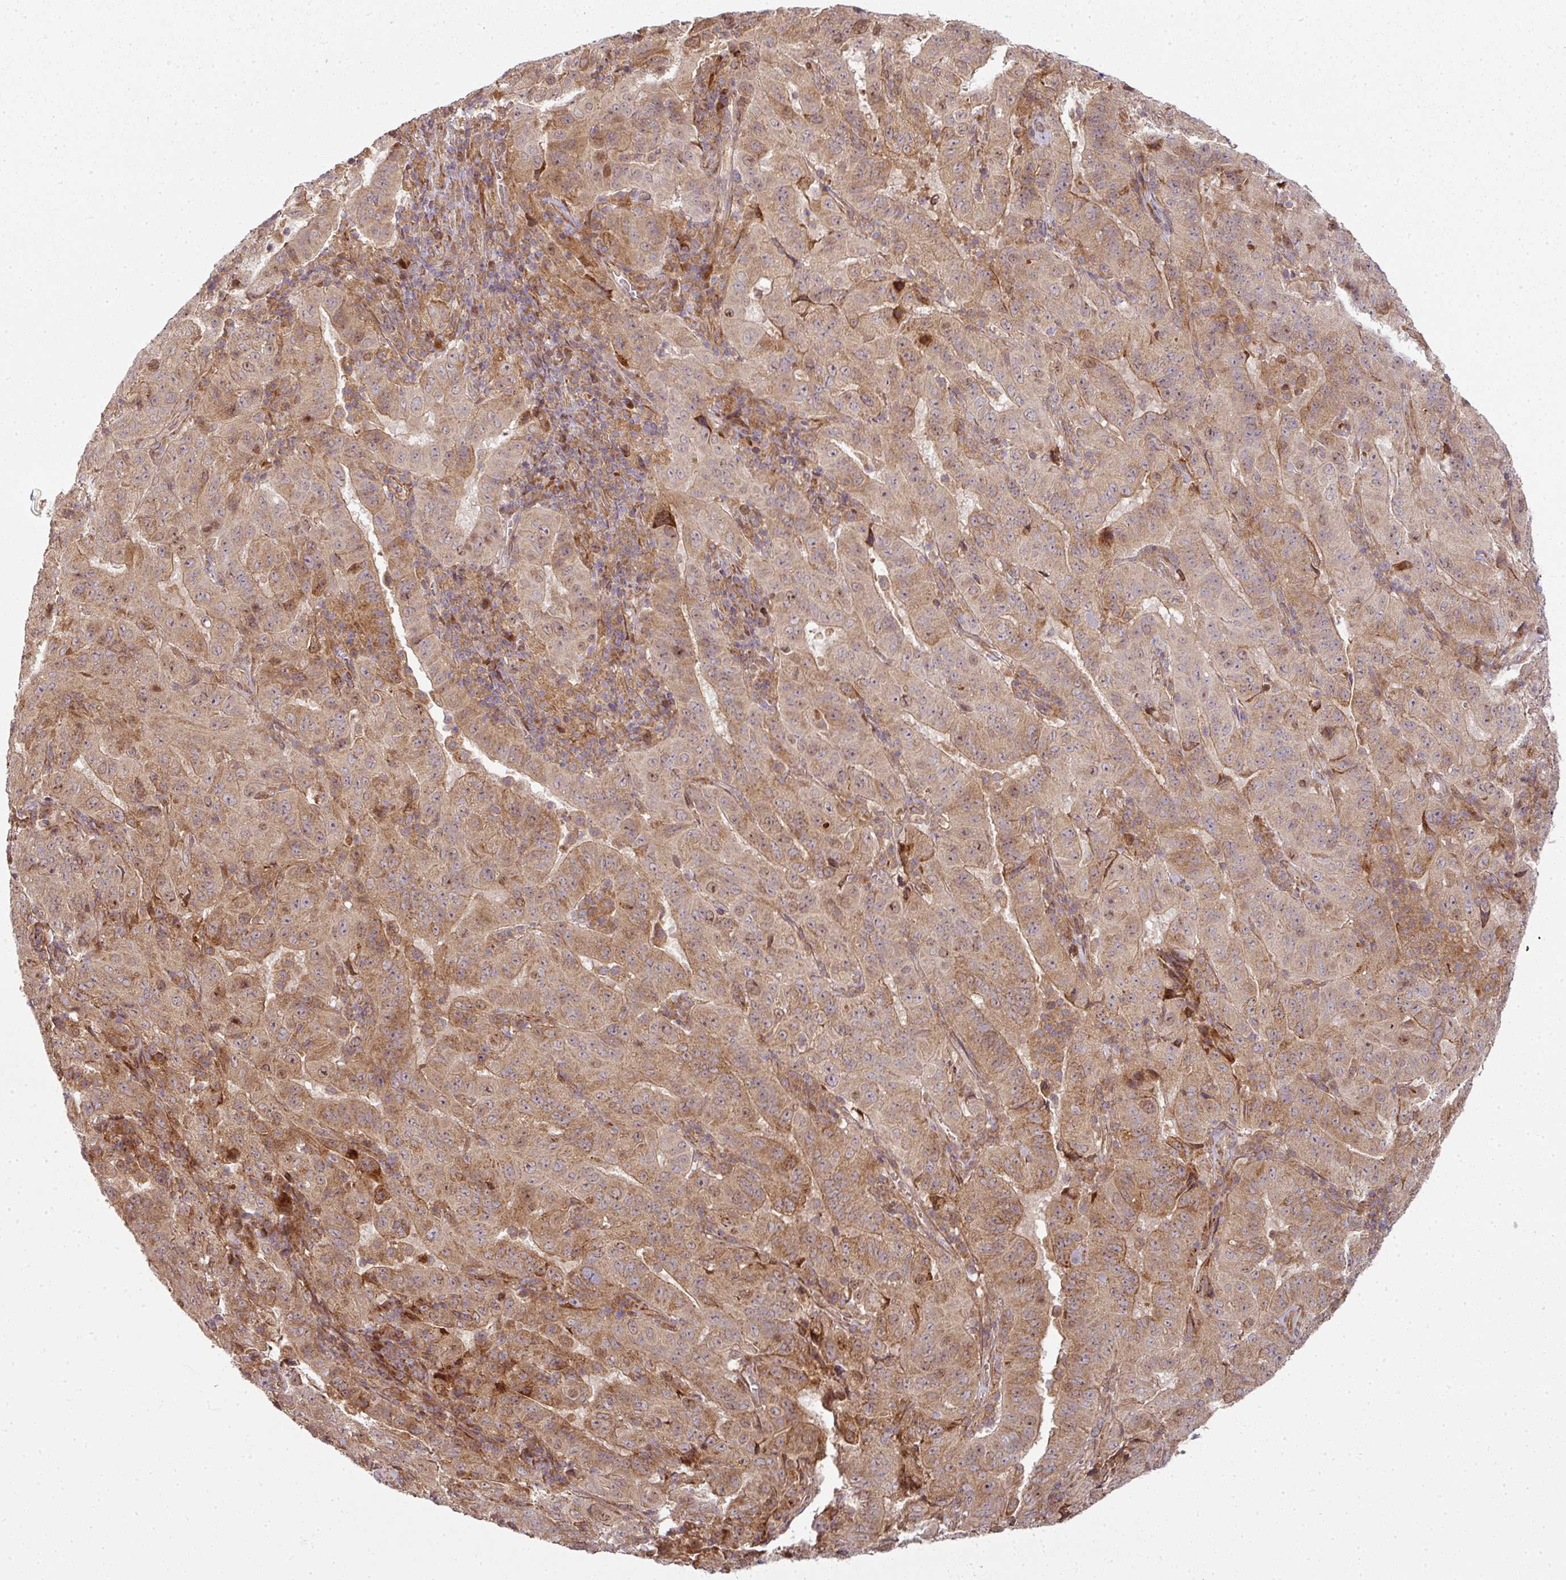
{"staining": {"intensity": "moderate", "quantity": ">75%", "location": "cytoplasmic/membranous"}, "tissue": "pancreatic cancer", "cell_type": "Tumor cells", "image_type": "cancer", "snomed": [{"axis": "morphology", "description": "Adenocarcinoma, NOS"}, {"axis": "topography", "description": "Pancreas"}], "caption": "Tumor cells exhibit medium levels of moderate cytoplasmic/membranous staining in about >75% of cells in human pancreatic adenocarcinoma. (Brightfield microscopy of DAB IHC at high magnification).", "gene": "ATAT1", "patient": {"sex": "male", "age": 63}}